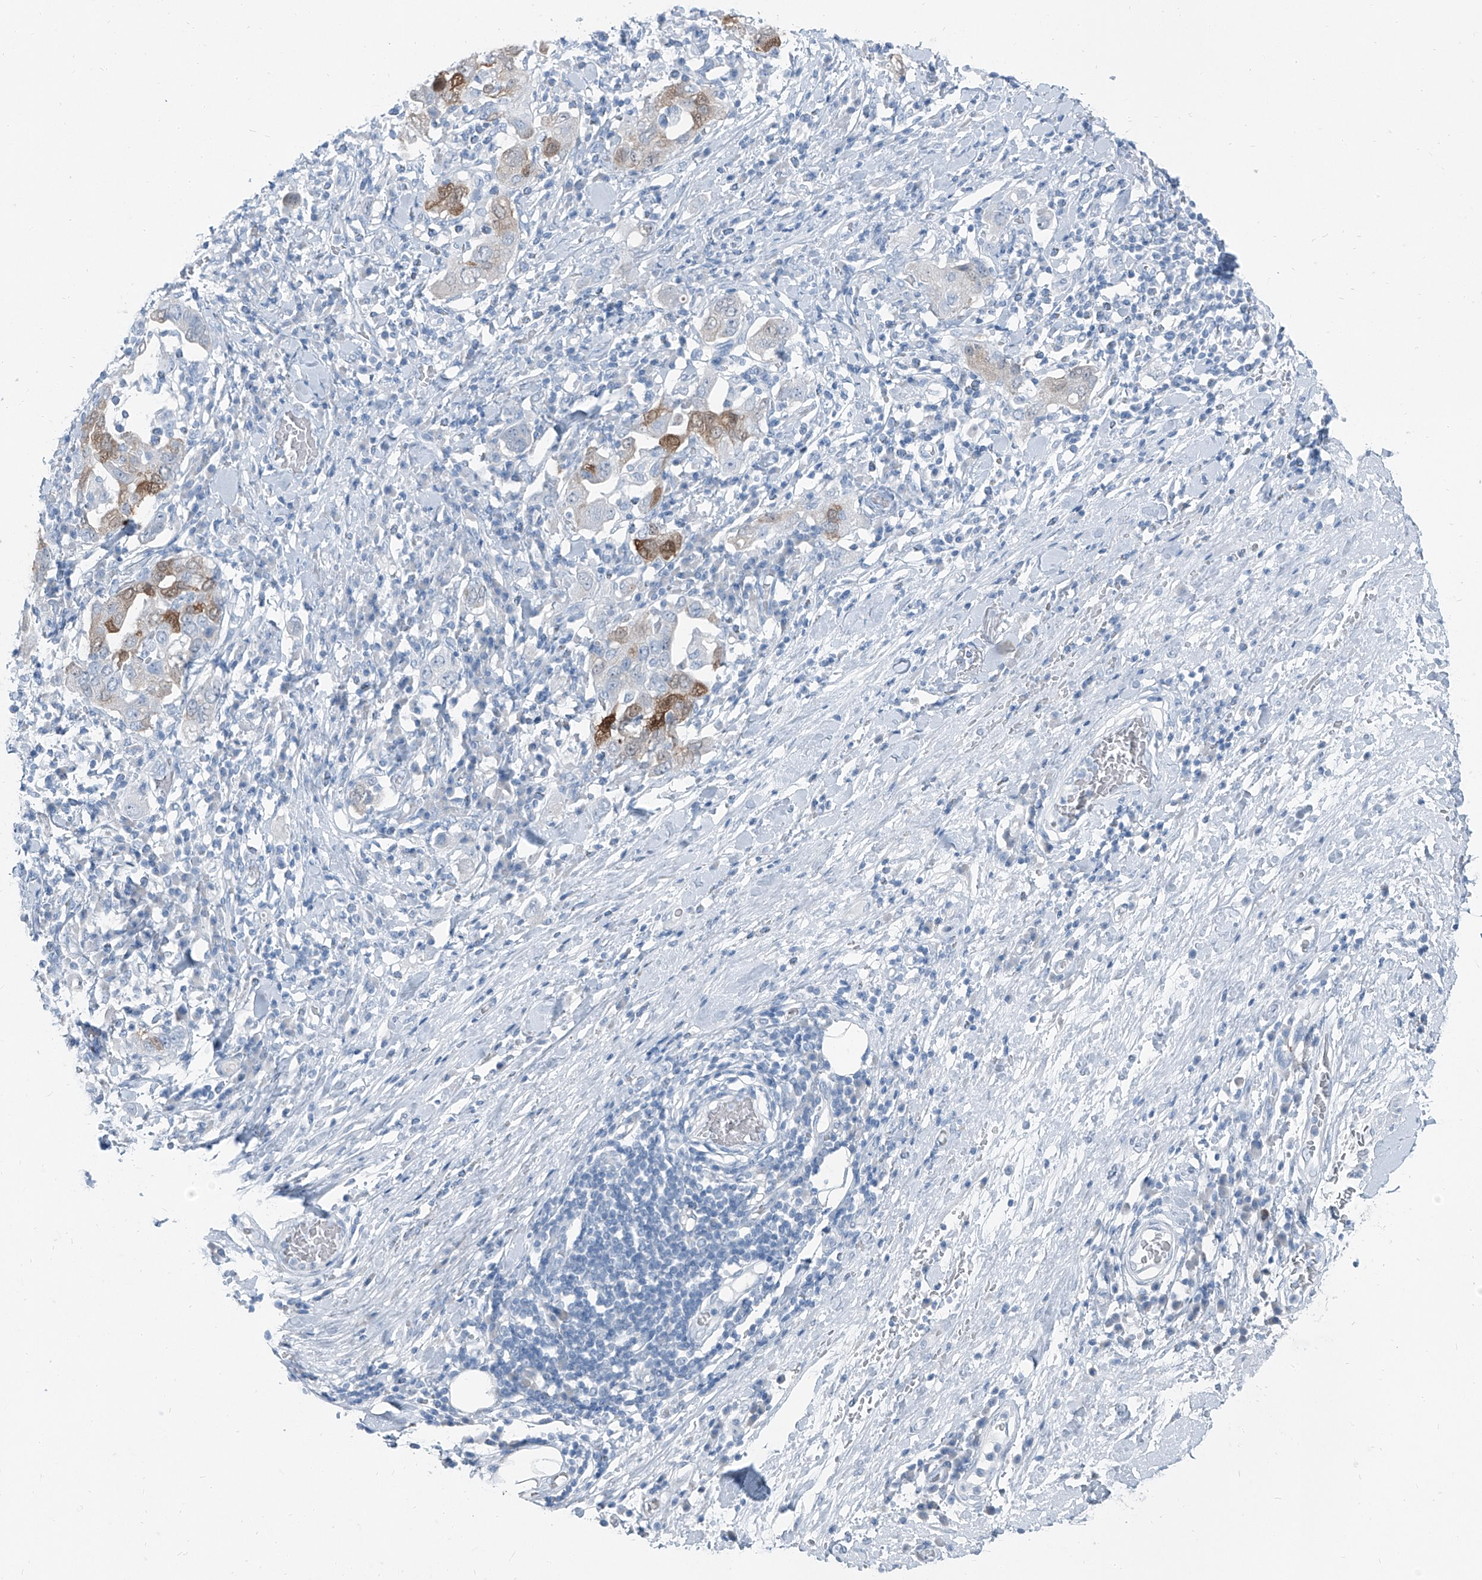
{"staining": {"intensity": "moderate", "quantity": "<25%", "location": "cytoplasmic/membranous"}, "tissue": "stomach cancer", "cell_type": "Tumor cells", "image_type": "cancer", "snomed": [{"axis": "morphology", "description": "Adenocarcinoma, NOS"}, {"axis": "topography", "description": "Stomach, upper"}], "caption": "Adenocarcinoma (stomach) stained with a protein marker displays moderate staining in tumor cells.", "gene": "RGN", "patient": {"sex": "male", "age": 62}}